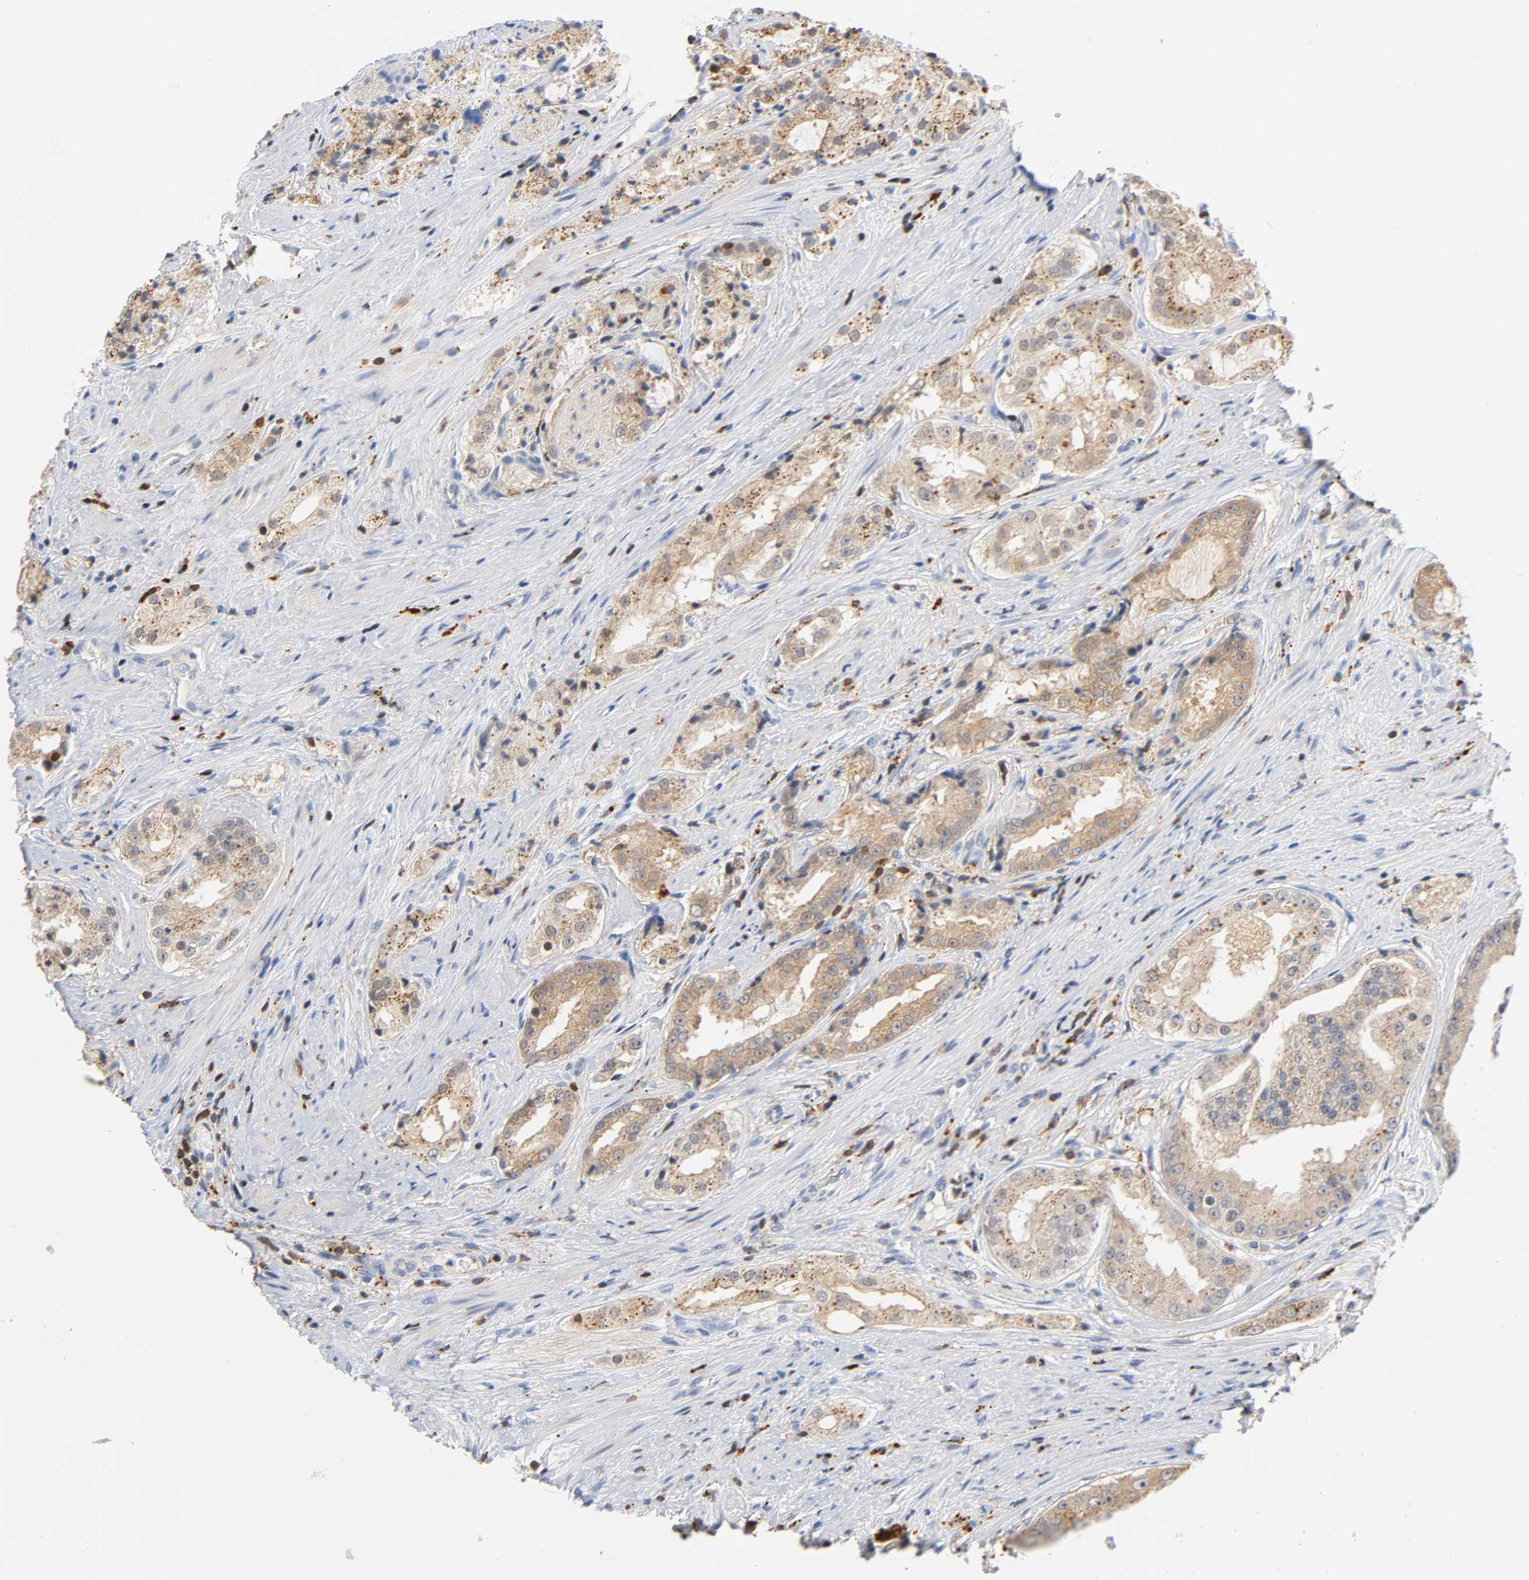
{"staining": {"intensity": "weak", "quantity": "25%-75%", "location": "cytoplasmic/membranous"}, "tissue": "prostate cancer", "cell_type": "Tumor cells", "image_type": "cancer", "snomed": [{"axis": "morphology", "description": "Adenocarcinoma, High grade"}, {"axis": "topography", "description": "Prostate"}], "caption": "This is a micrograph of IHC staining of prostate cancer, which shows weak positivity in the cytoplasmic/membranous of tumor cells.", "gene": "UCKL1", "patient": {"sex": "male", "age": 73}}